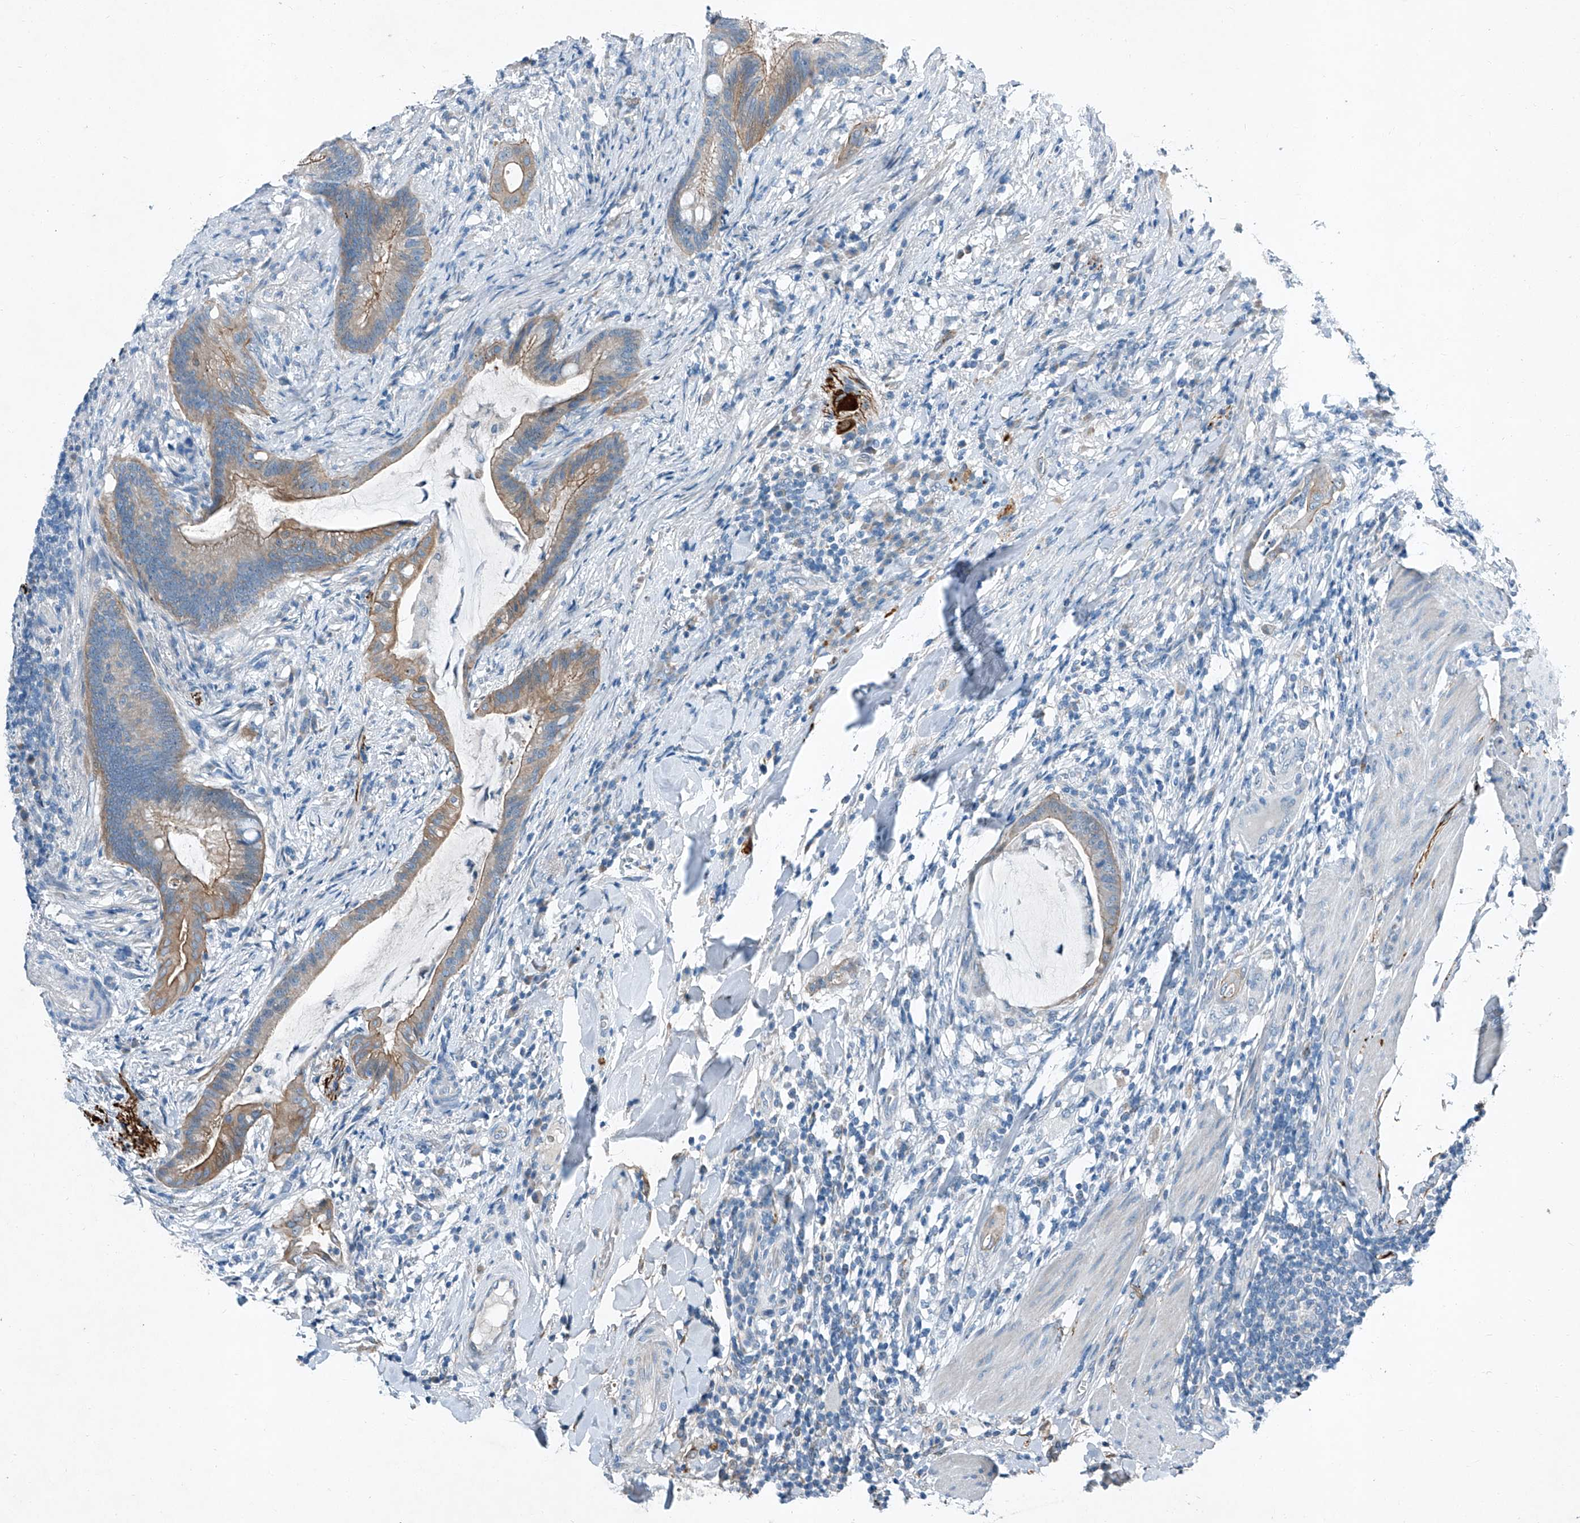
{"staining": {"intensity": "moderate", "quantity": "25%-75%", "location": "cytoplasmic/membranous"}, "tissue": "colorectal cancer", "cell_type": "Tumor cells", "image_type": "cancer", "snomed": [{"axis": "morphology", "description": "Adenocarcinoma, NOS"}, {"axis": "topography", "description": "Colon"}], "caption": "The photomicrograph displays immunohistochemical staining of colorectal cancer (adenocarcinoma). There is moderate cytoplasmic/membranous expression is present in approximately 25%-75% of tumor cells.", "gene": "MDGA1", "patient": {"sex": "female", "age": 66}}